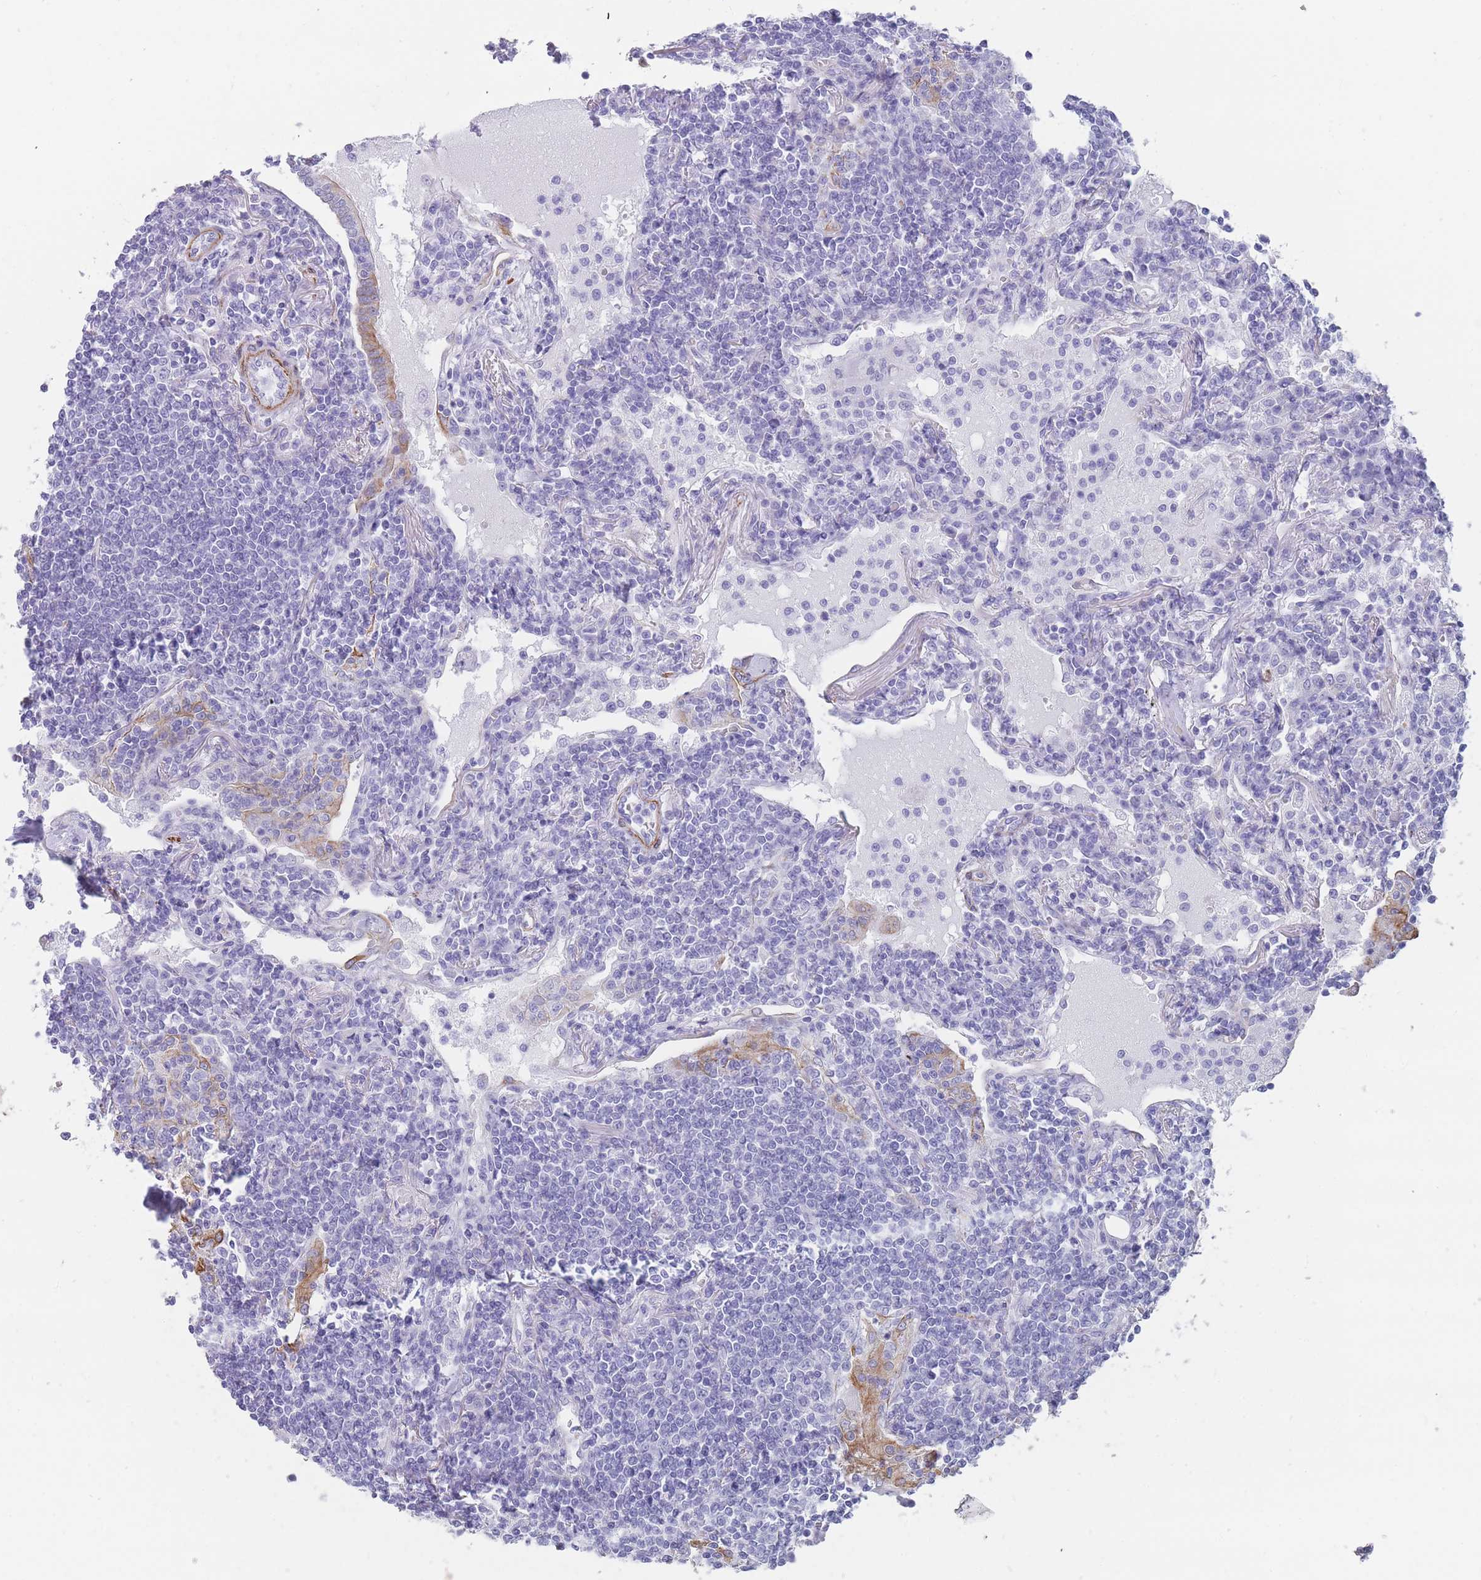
{"staining": {"intensity": "negative", "quantity": "none", "location": "none"}, "tissue": "lymphoma", "cell_type": "Tumor cells", "image_type": "cancer", "snomed": [{"axis": "morphology", "description": "Malignant lymphoma, non-Hodgkin's type, Low grade"}, {"axis": "topography", "description": "Lymph node"}], "caption": "Tumor cells show no significant protein positivity in lymphoma.", "gene": "FPGS", "patient": {"sex": "female", "age": 67}}